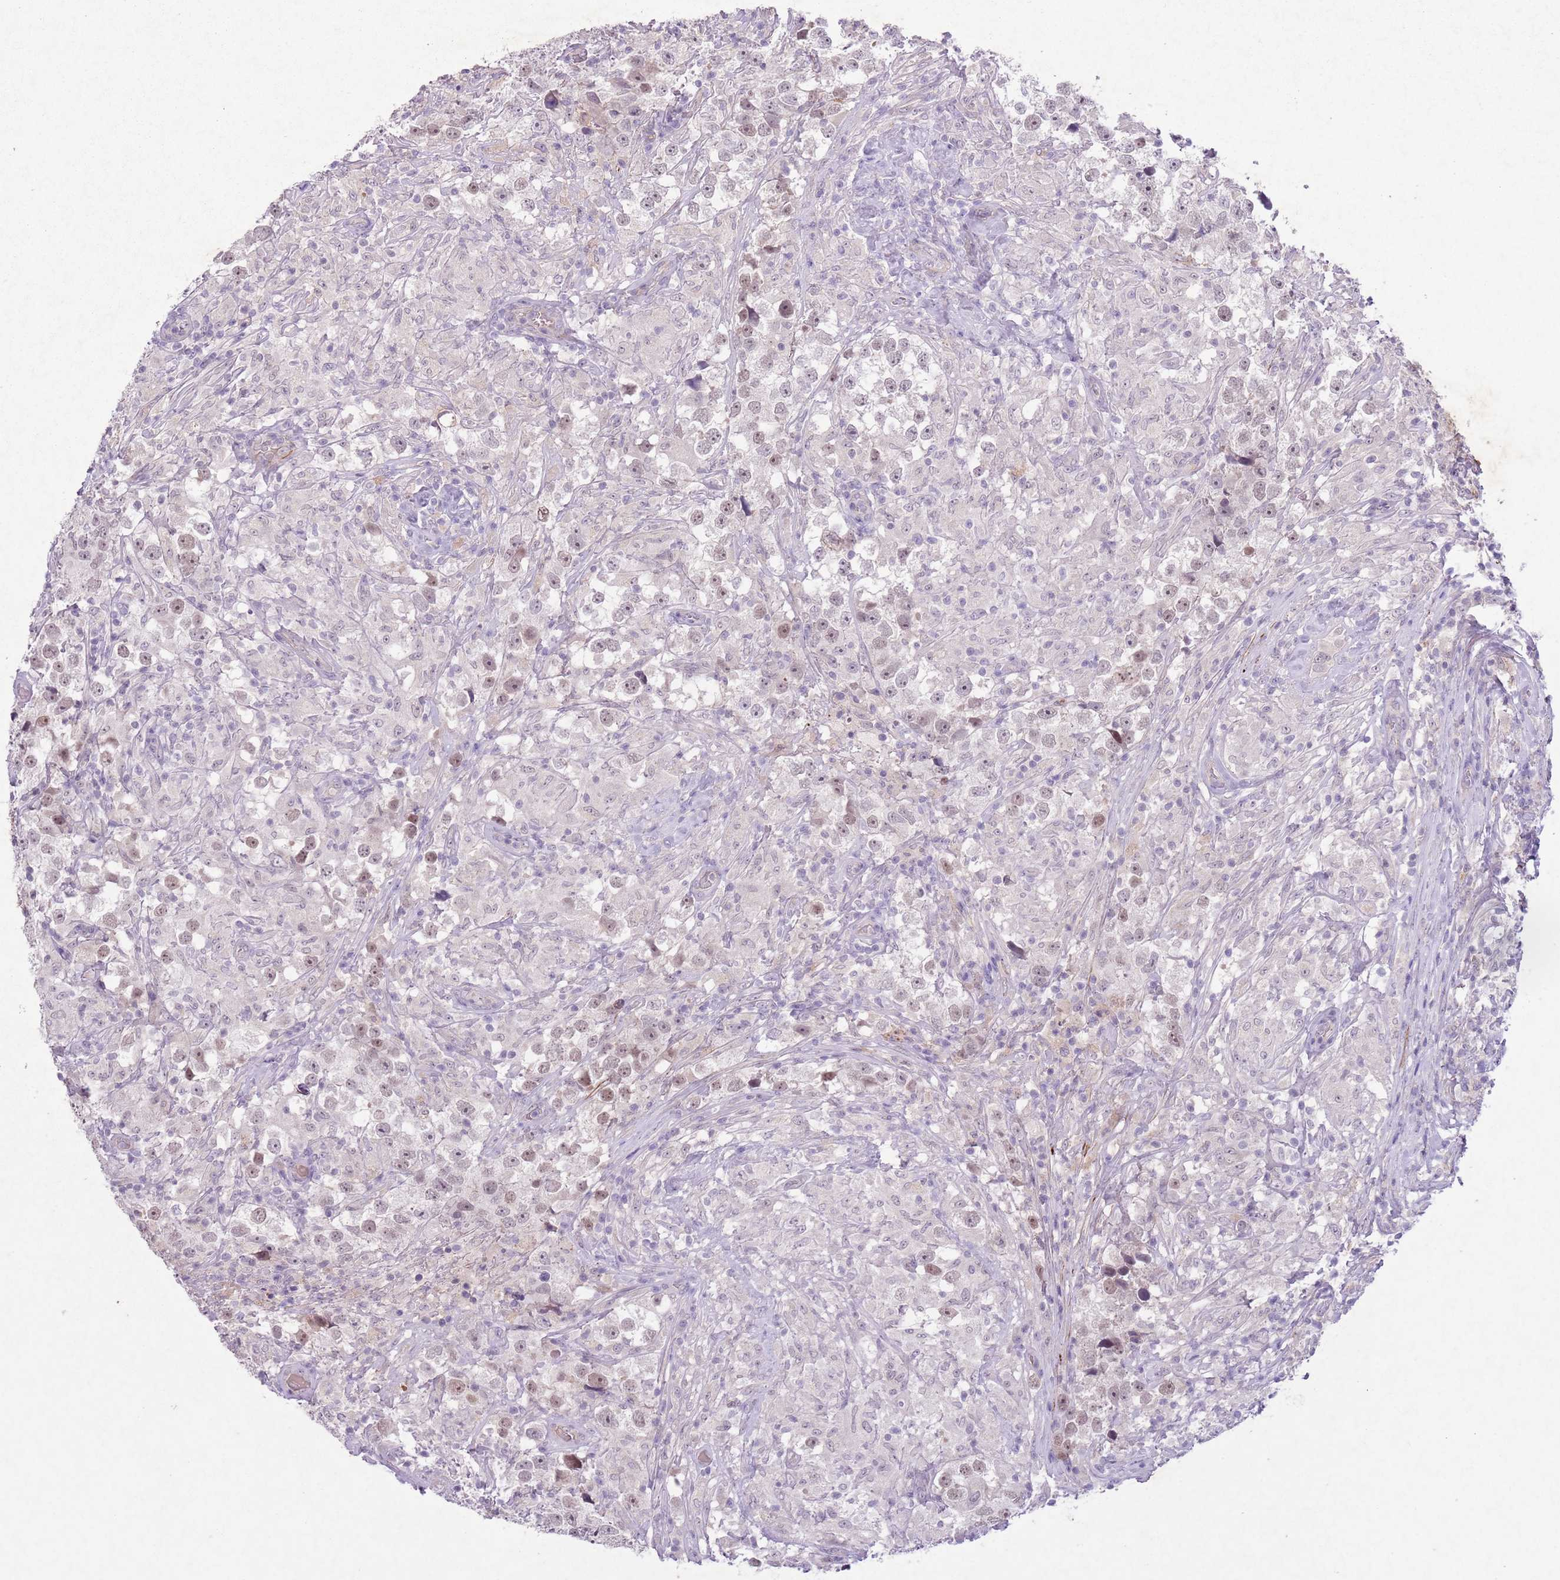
{"staining": {"intensity": "weak", "quantity": "25%-75%", "location": "nuclear"}, "tissue": "testis cancer", "cell_type": "Tumor cells", "image_type": "cancer", "snomed": [{"axis": "morphology", "description": "Seminoma, NOS"}, {"axis": "topography", "description": "Testis"}], "caption": "Protein staining by IHC demonstrates weak nuclear positivity in approximately 25%-75% of tumor cells in seminoma (testis).", "gene": "CCNI", "patient": {"sex": "male", "age": 46}}